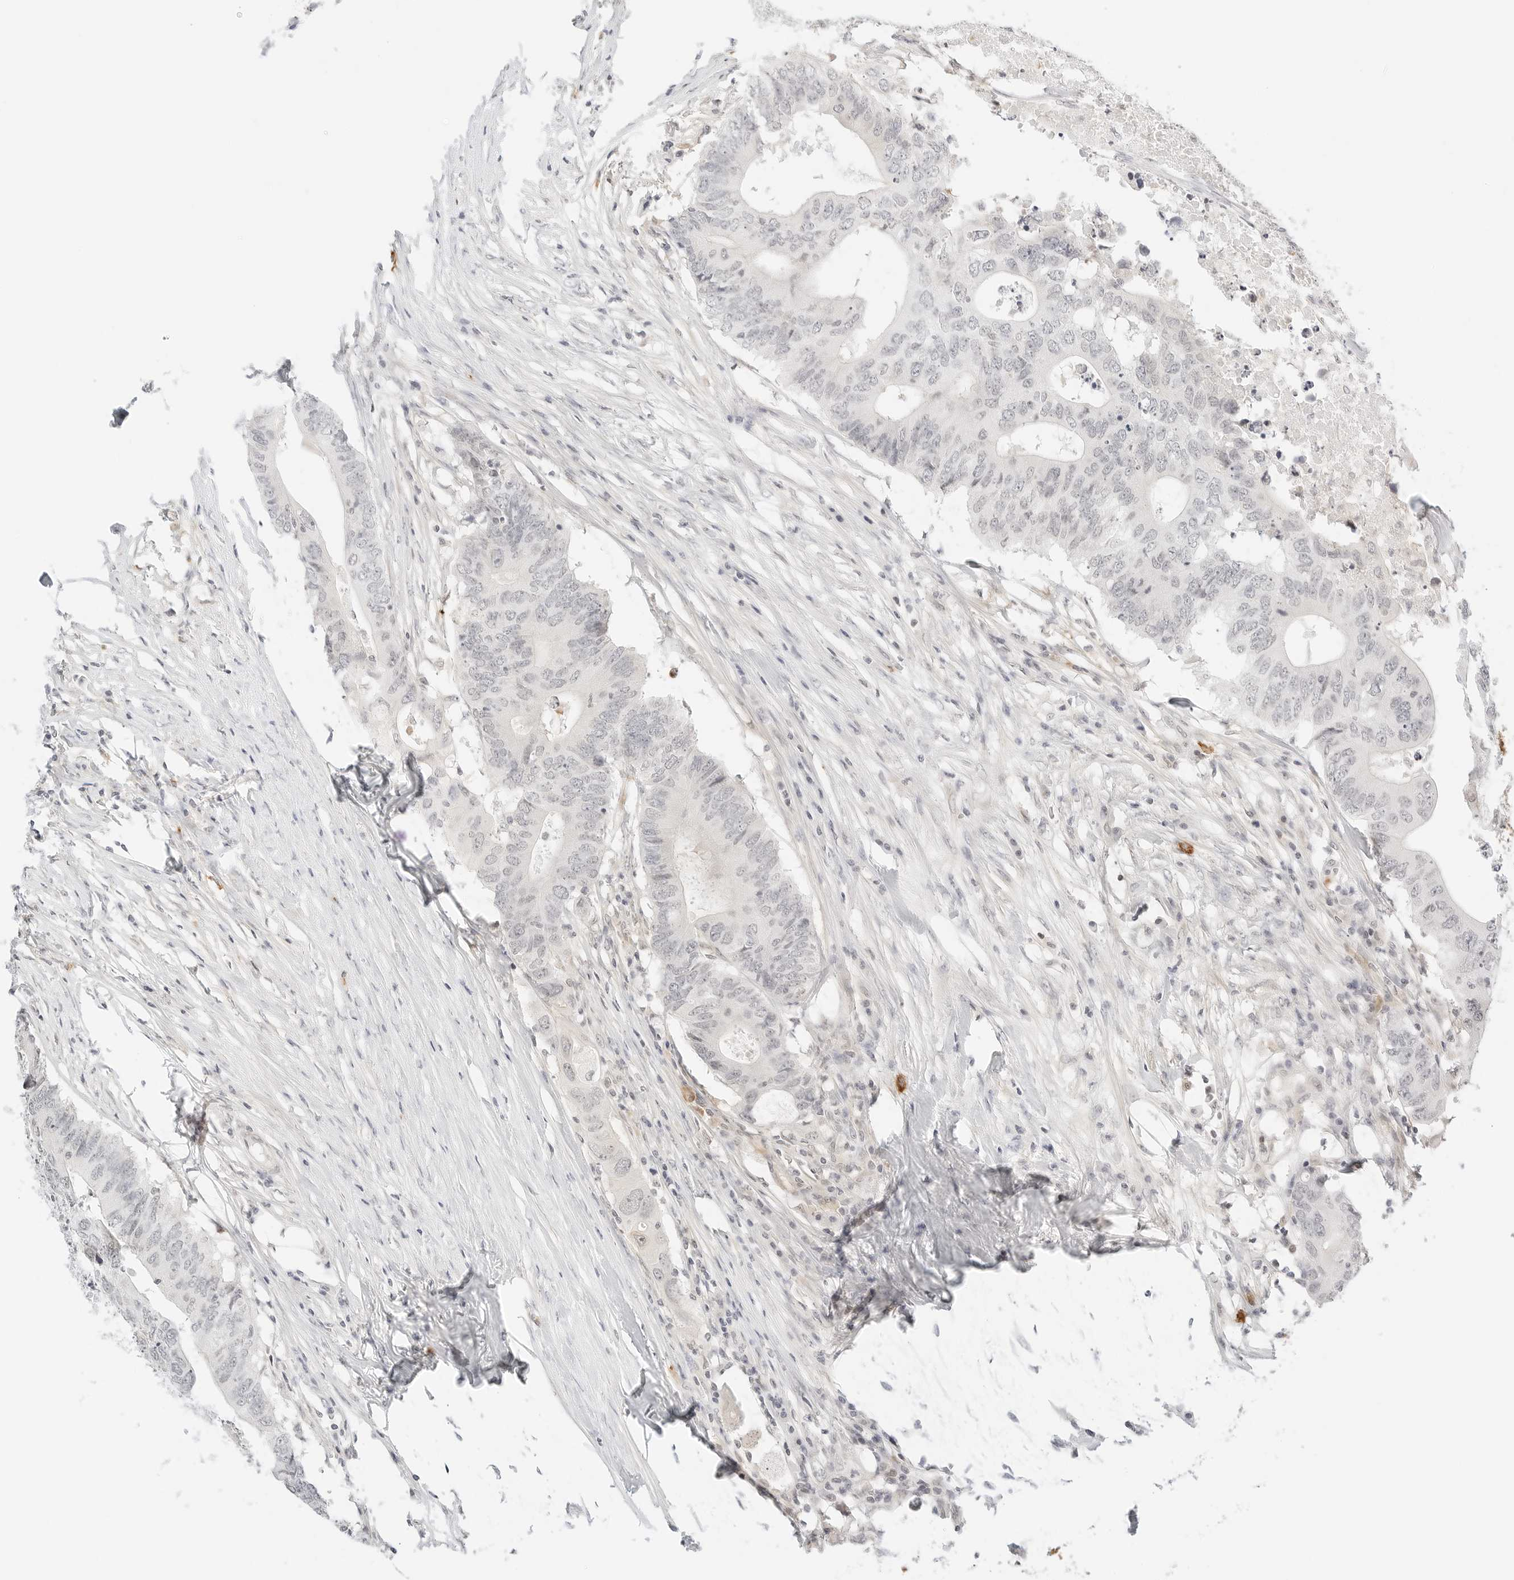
{"staining": {"intensity": "negative", "quantity": "none", "location": "none"}, "tissue": "colorectal cancer", "cell_type": "Tumor cells", "image_type": "cancer", "snomed": [{"axis": "morphology", "description": "Adenocarcinoma, NOS"}, {"axis": "topography", "description": "Colon"}], "caption": "Colorectal adenocarcinoma was stained to show a protein in brown. There is no significant expression in tumor cells. Nuclei are stained in blue.", "gene": "TEKT2", "patient": {"sex": "male", "age": 71}}